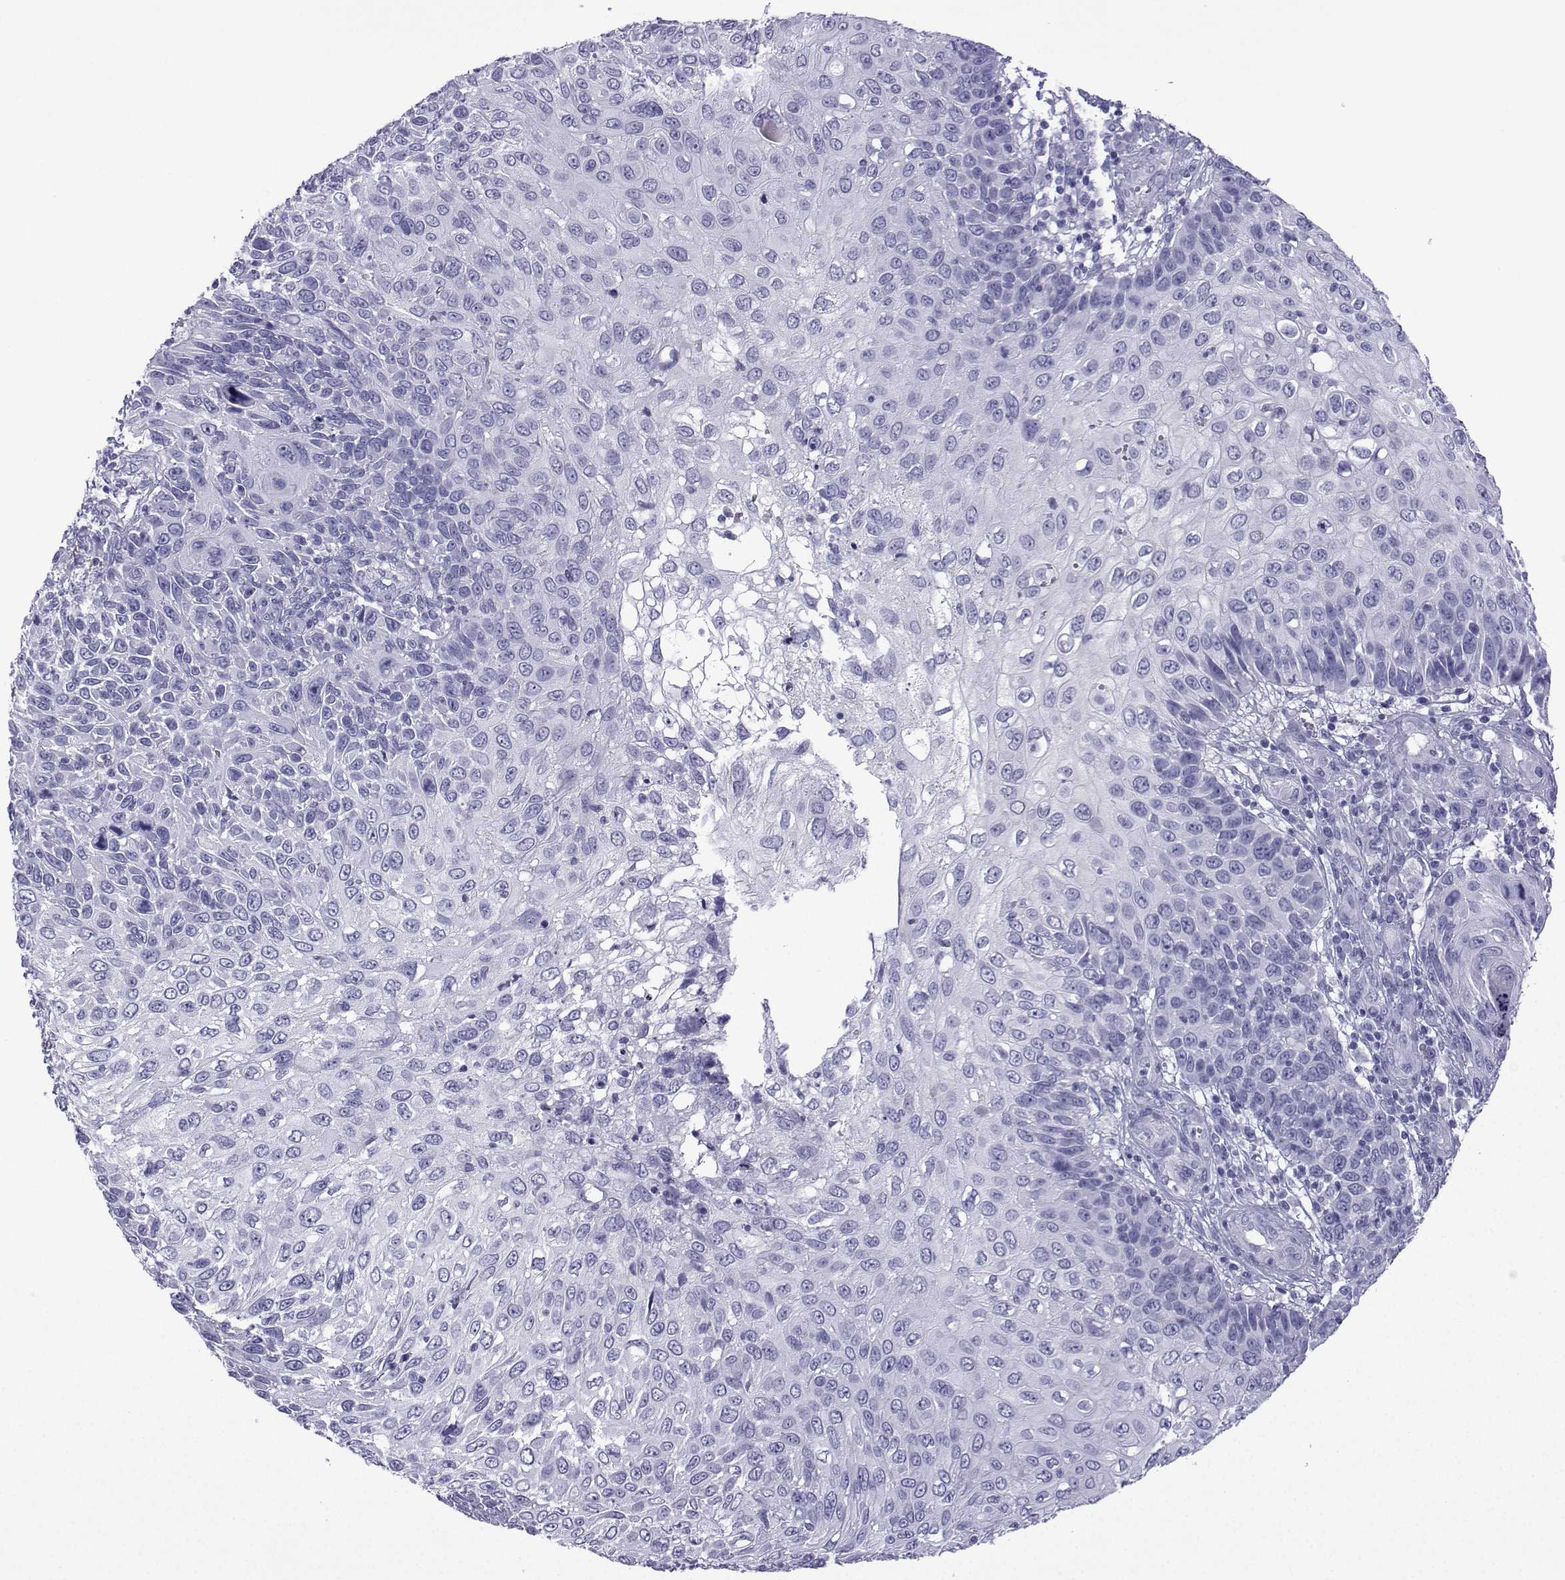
{"staining": {"intensity": "negative", "quantity": "none", "location": "none"}, "tissue": "skin cancer", "cell_type": "Tumor cells", "image_type": "cancer", "snomed": [{"axis": "morphology", "description": "Squamous cell carcinoma, NOS"}, {"axis": "topography", "description": "Skin"}], "caption": "This is an immunohistochemistry (IHC) photomicrograph of human skin cancer. There is no expression in tumor cells.", "gene": "TRIM46", "patient": {"sex": "male", "age": 92}}